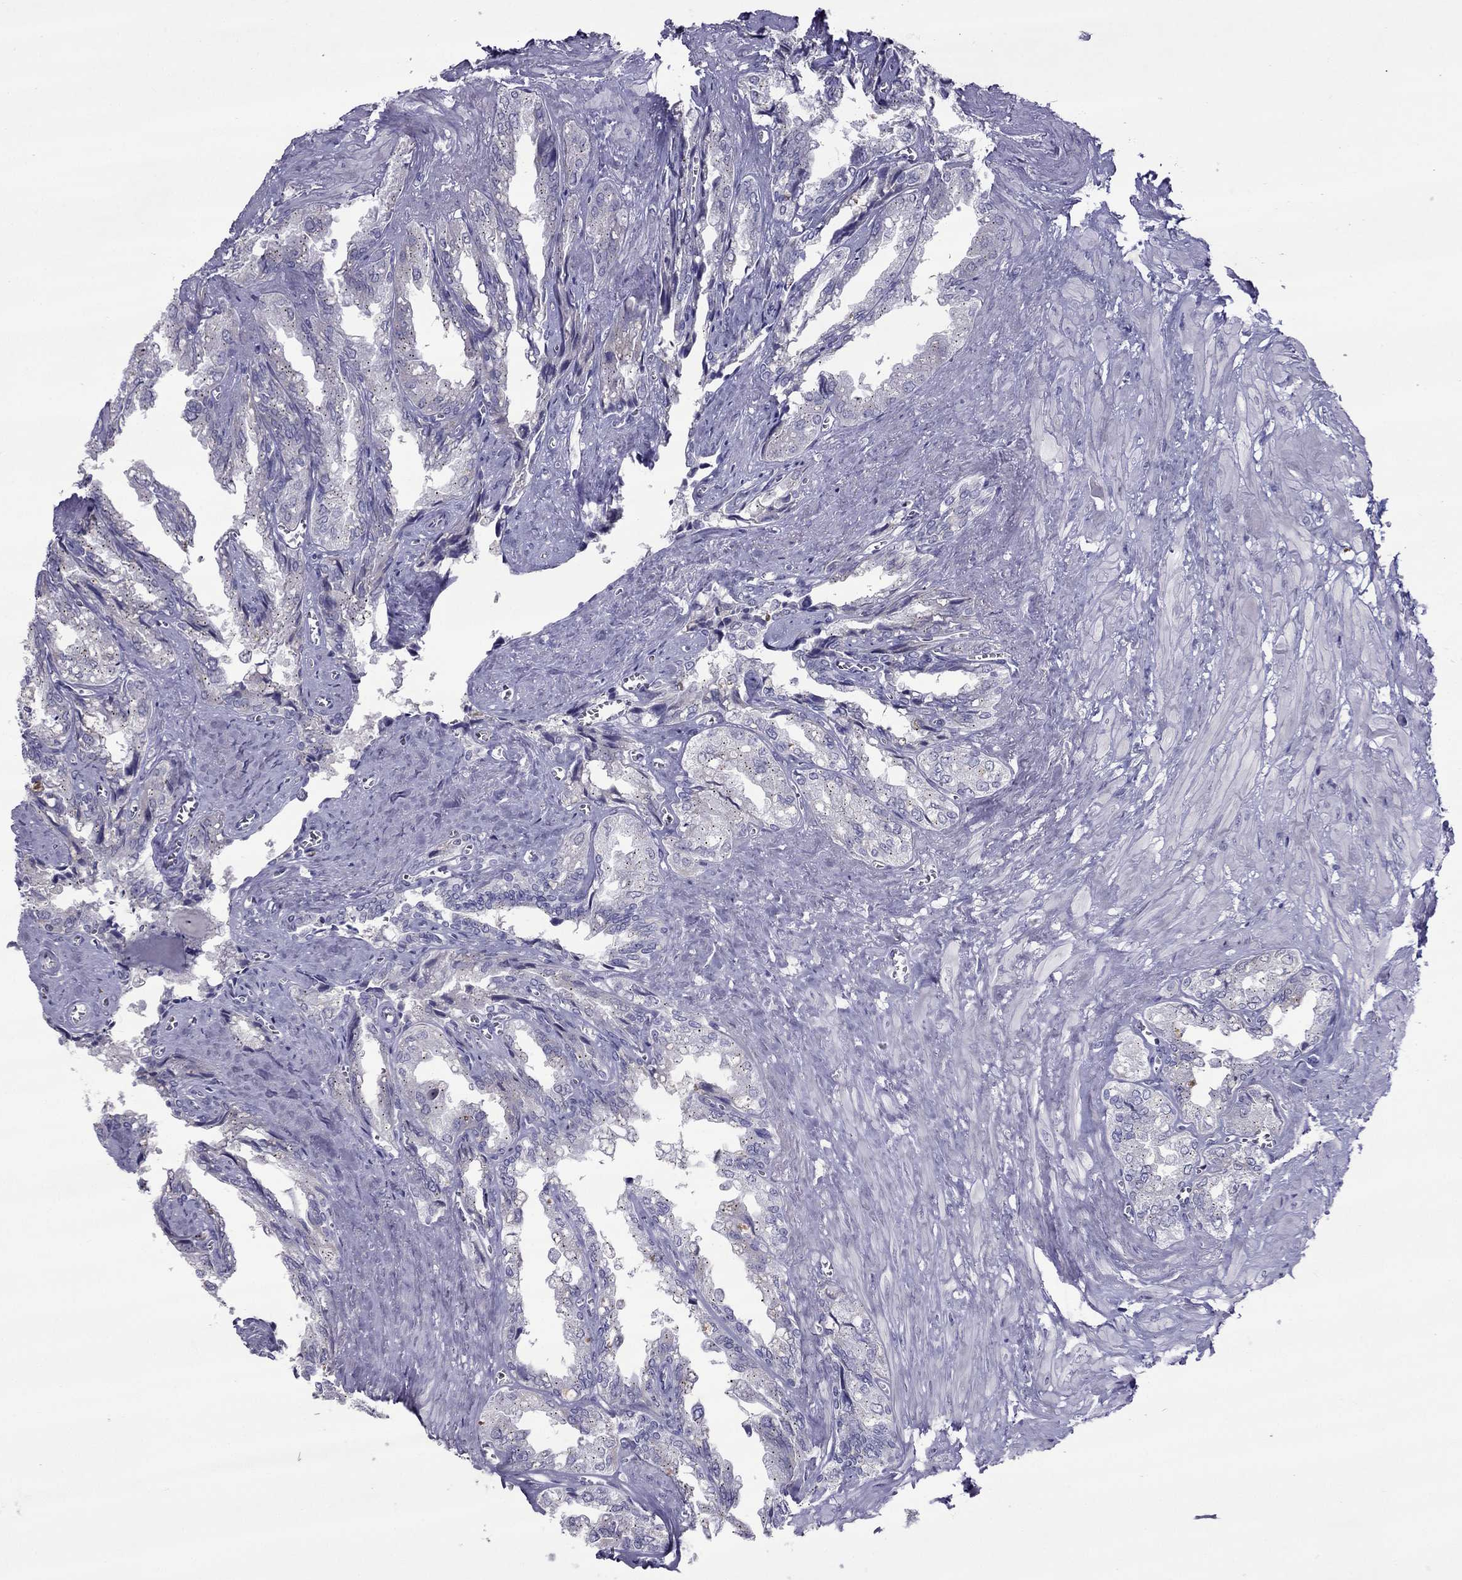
{"staining": {"intensity": "negative", "quantity": "none", "location": "none"}, "tissue": "seminal vesicle", "cell_type": "Glandular cells", "image_type": "normal", "snomed": [{"axis": "morphology", "description": "Normal tissue, NOS"}, {"axis": "topography", "description": "Seminal veicle"}], "caption": "Immunohistochemical staining of unremarkable human seminal vesicle shows no significant staining in glandular cells. (DAB immunohistochemistry (IHC) visualized using brightfield microscopy, high magnification).", "gene": "MYBPH", "patient": {"sex": "male", "age": 67}}